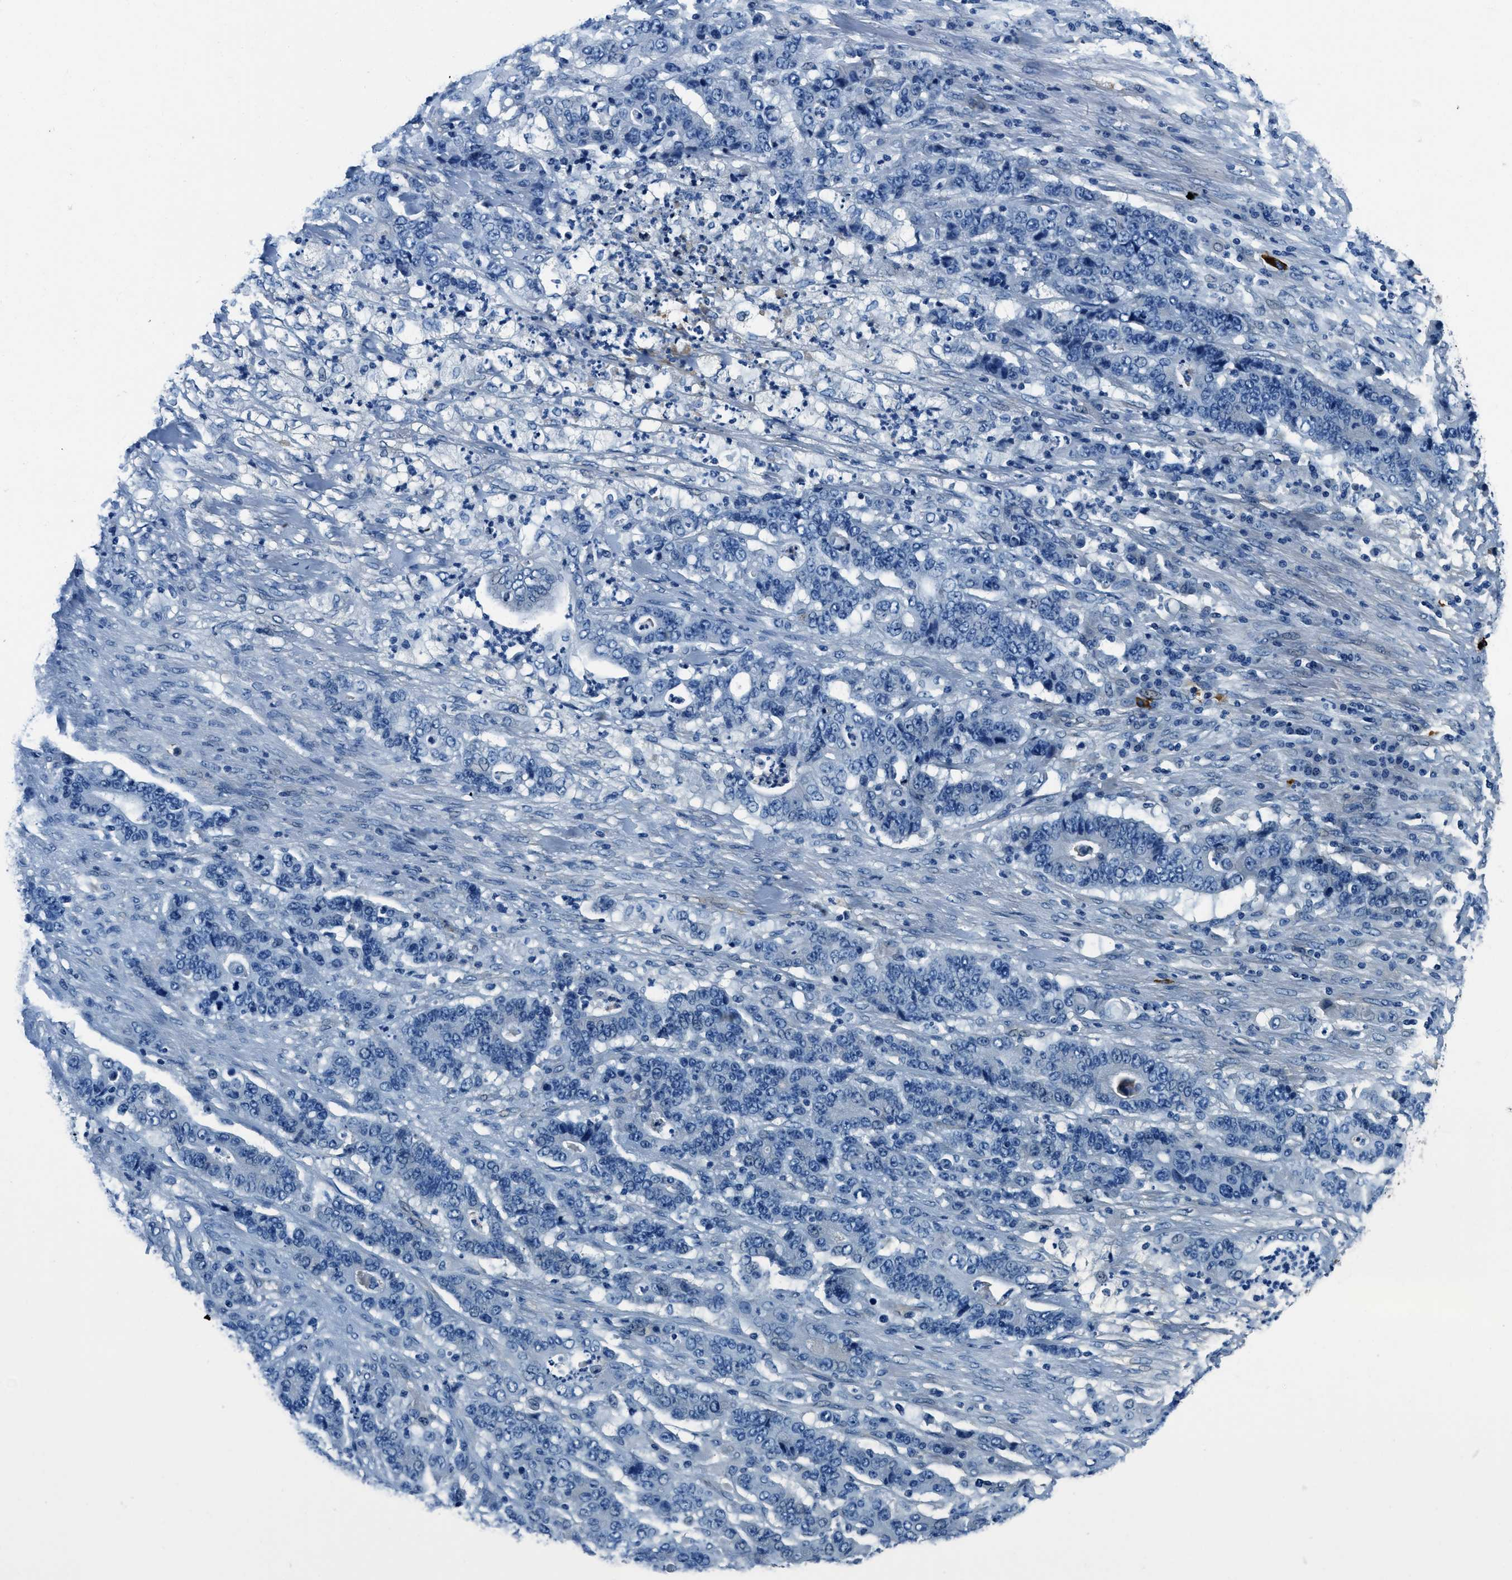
{"staining": {"intensity": "negative", "quantity": "none", "location": "none"}, "tissue": "stomach cancer", "cell_type": "Tumor cells", "image_type": "cancer", "snomed": [{"axis": "morphology", "description": "Adenocarcinoma, NOS"}, {"axis": "topography", "description": "Stomach"}], "caption": "This is an immunohistochemistry (IHC) image of stomach adenocarcinoma. There is no staining in tumor cells.", "gene": "TMEM186", "patient": {"sex": "female", "age": 73}}